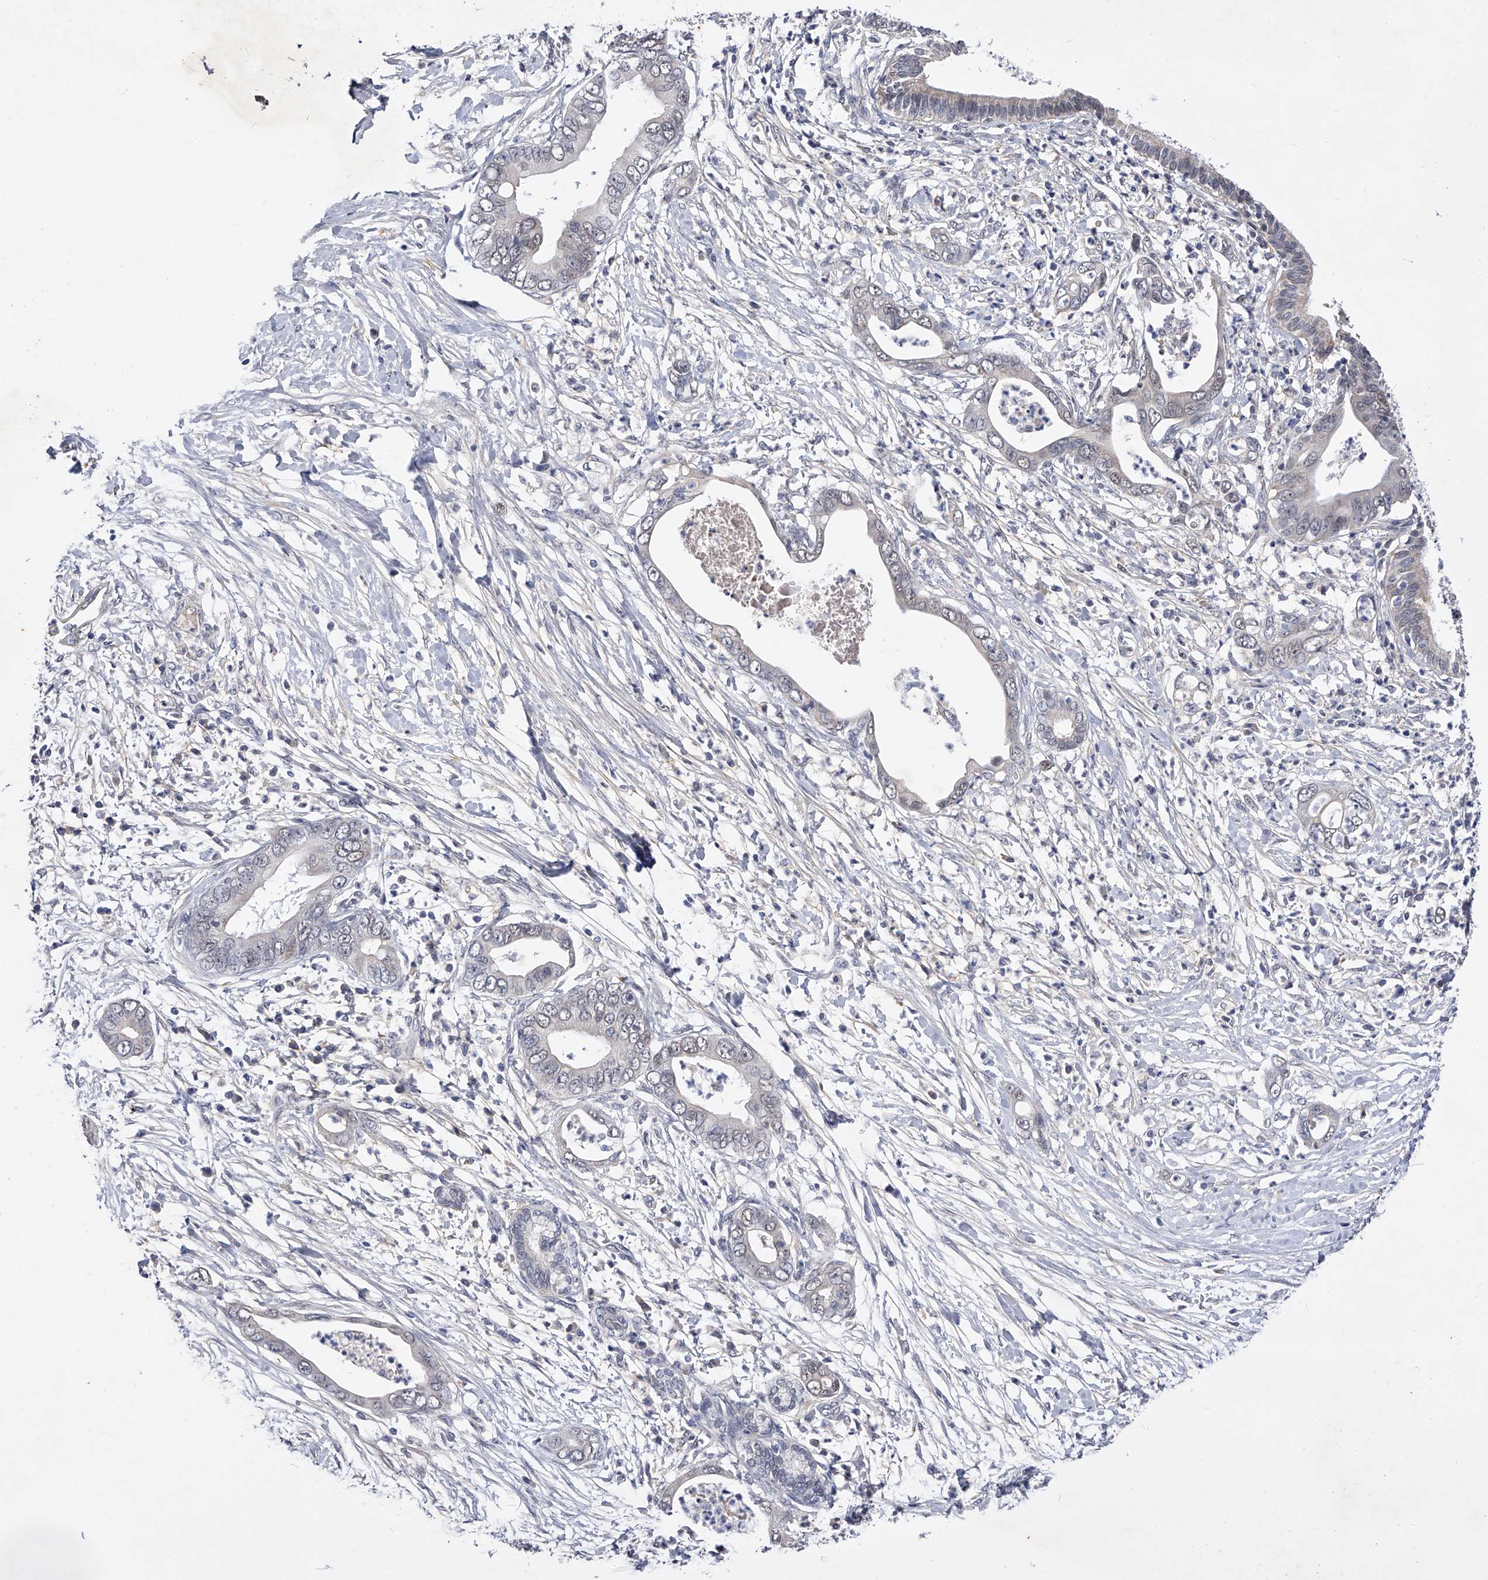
{"staining": {"intensity": "negative", "quantity": "none", "location": "none"}, "tissue": "pancreatic cancer", "cell_type": "Tumor cells", "image_type": "cancer", "snomed": [{"axis": "morphology", "description": "Adenocarcinoma, NOS"}, {"axis": "topography", "description": "Pancreas"}], "caption": "The image exhibits no significant positivity in tumor cells of pancreatic adenocarcinoma.", "gene": "ZNF529", "patient": {"sex": "male", "age": 75}}